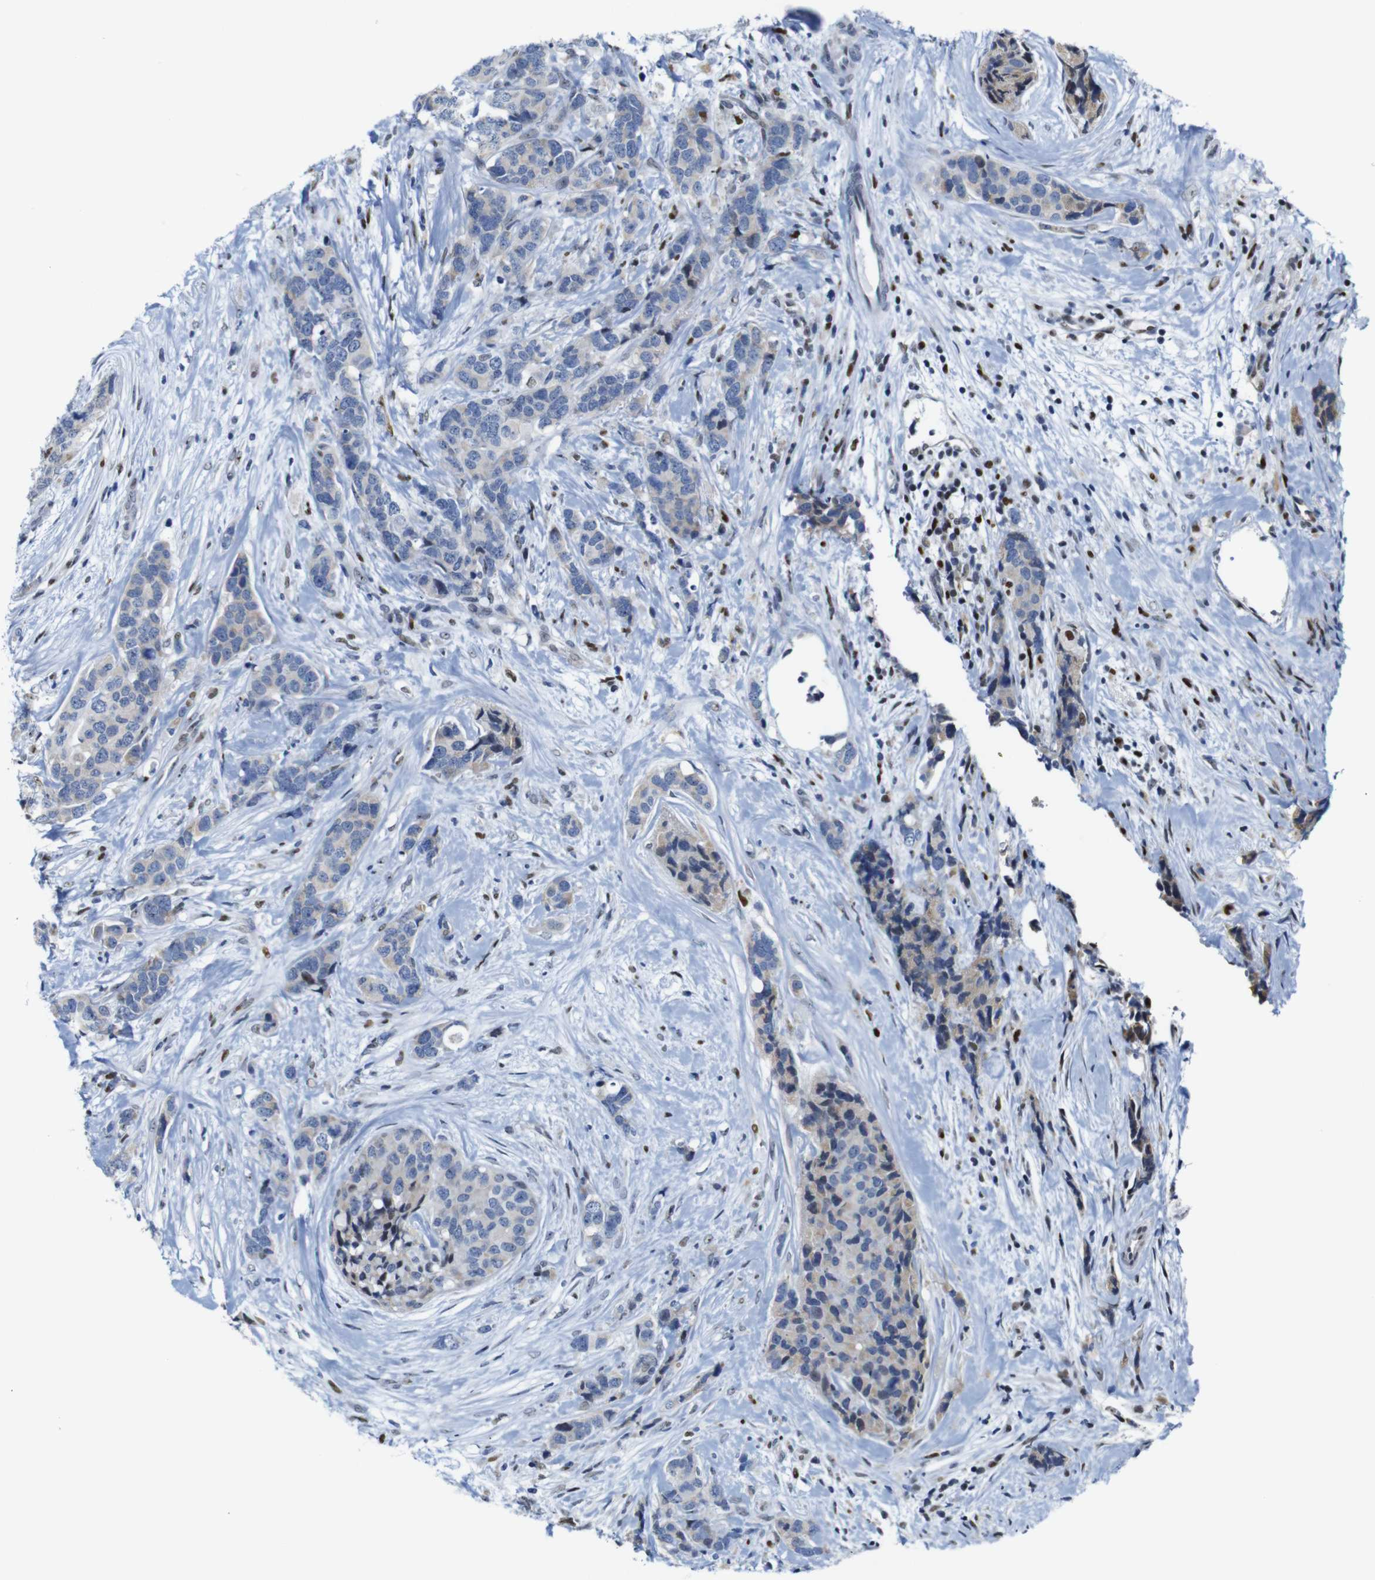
{"staining": {"intensity": "weak", "quantity": "25%-75%", "location": "cytoplasmic/membranous"}, "tissue": "breast cancer", "cell_type": "Tumor cells", "image_type": "cancer", "snomed": [{"axis": "morphology", "description": "Lobular carcinoma"}, {"axis": "topography", "description": "Breast"}], "caption": "Protein analysis of breast cancer (lobular carcinoma) tissue exhibits weak cytoplasmic/membranous expression in approximately 25%-75% of tumor cells.", "gene": "GATA6", "patient": {"sex": "female", "age": 59}}